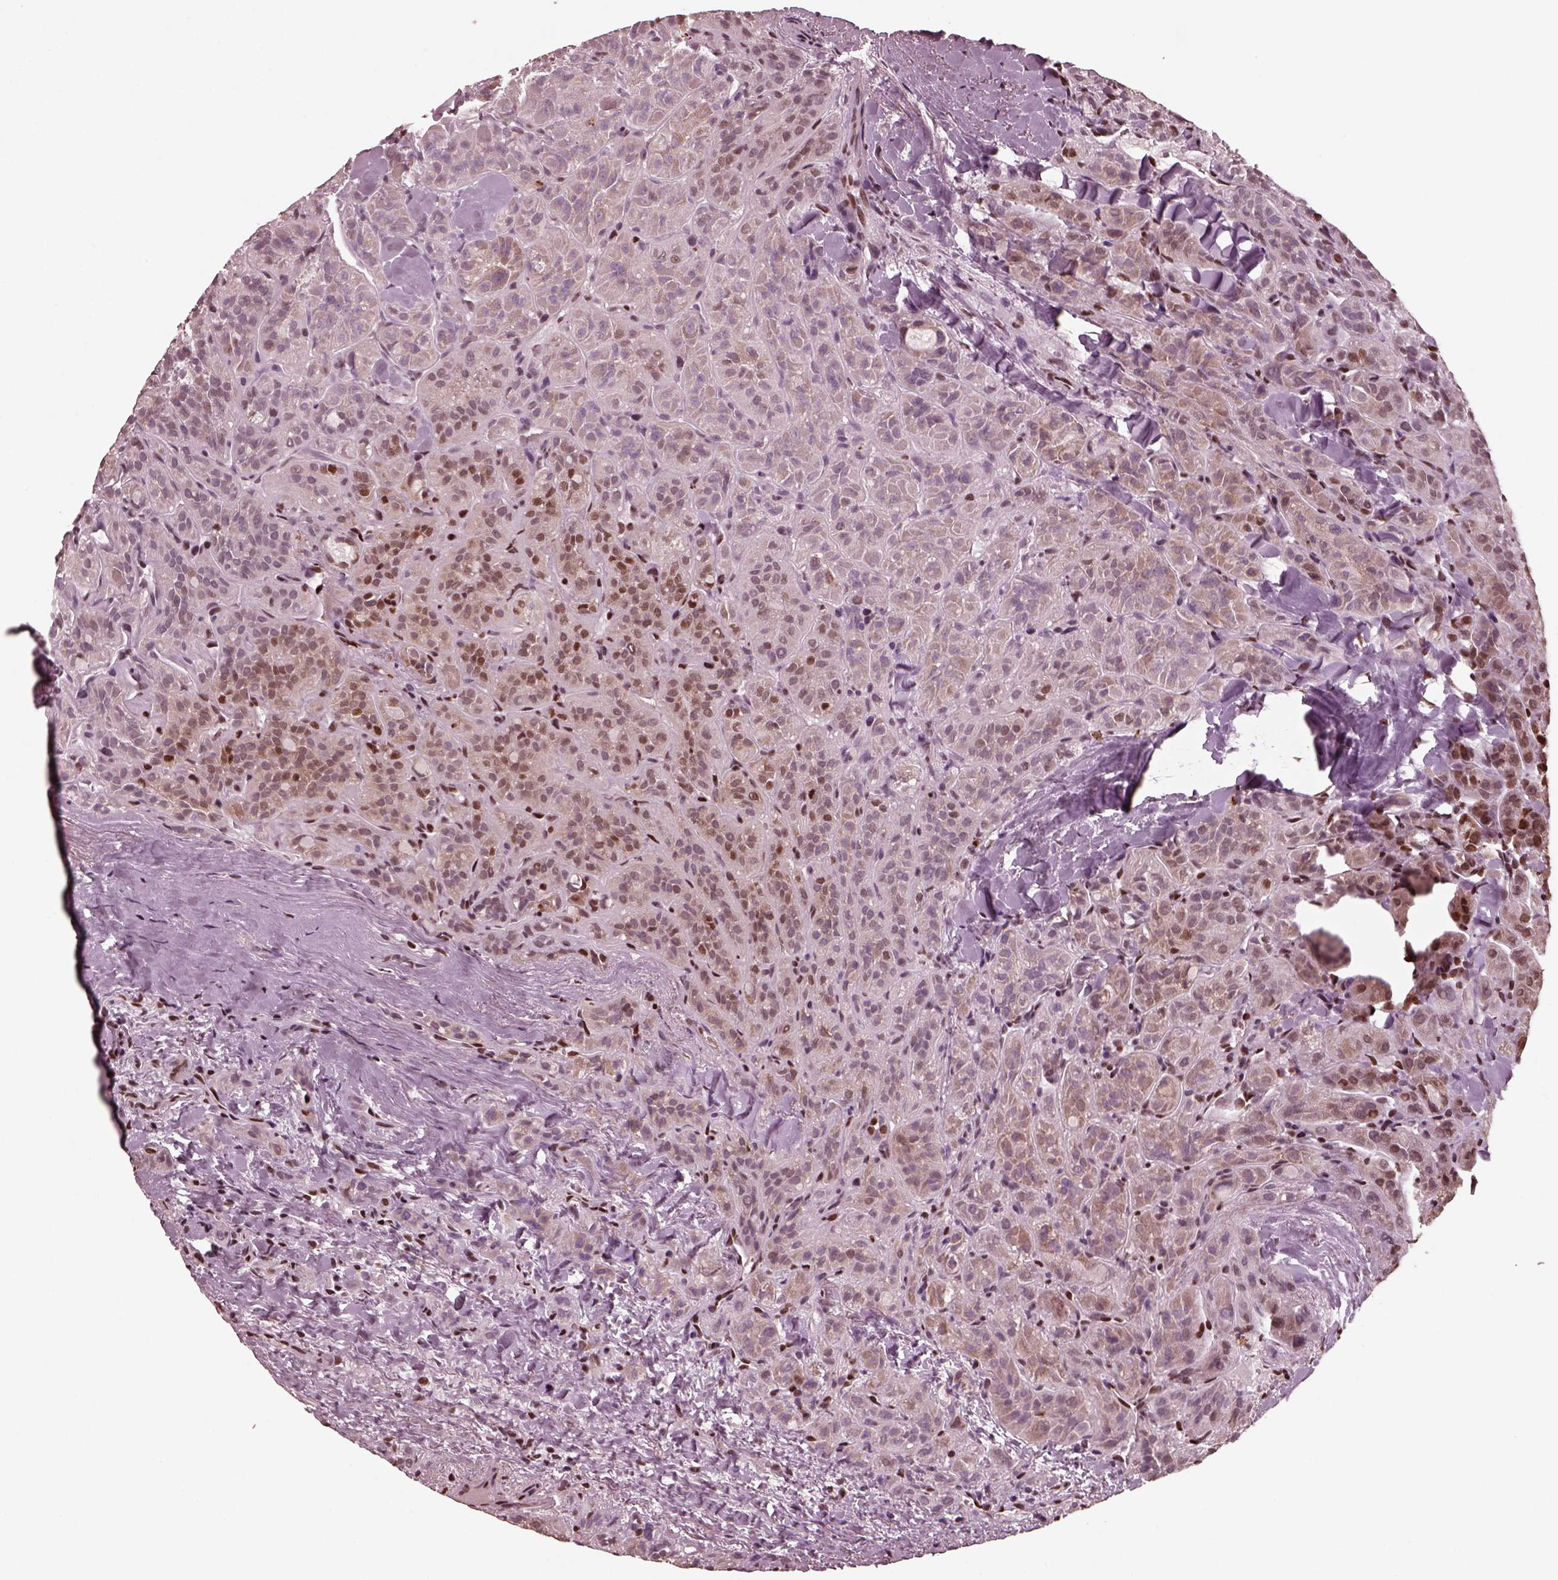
{"staining": {"intensity": "strong", "quantity": "<25%", "location": "nuclear"}, "tissue": "thyroid cancer", "cell_type": "Tumor cells", "image_type": "cancer", "snomed": [{"axis": "morphology", "description": "Papillary adenocarcinoma, NOS"}, {"axis": "topography", "description": "Thyroid gland"}], "caption": "IHC staining of thyroid papillary adenocarcinoma, which reveals medium levels of strong nuclear staining in about <25% of tumor cells indicating strong nuclear protein staining. The staining was performed using DAB (3,3'-diaminobenzidine) (brown) for protein detection and nuclei were counterstained in hematoxylin (blue).", "gene": "NSD1", "patient": {"sex": "female", "age": 45}}